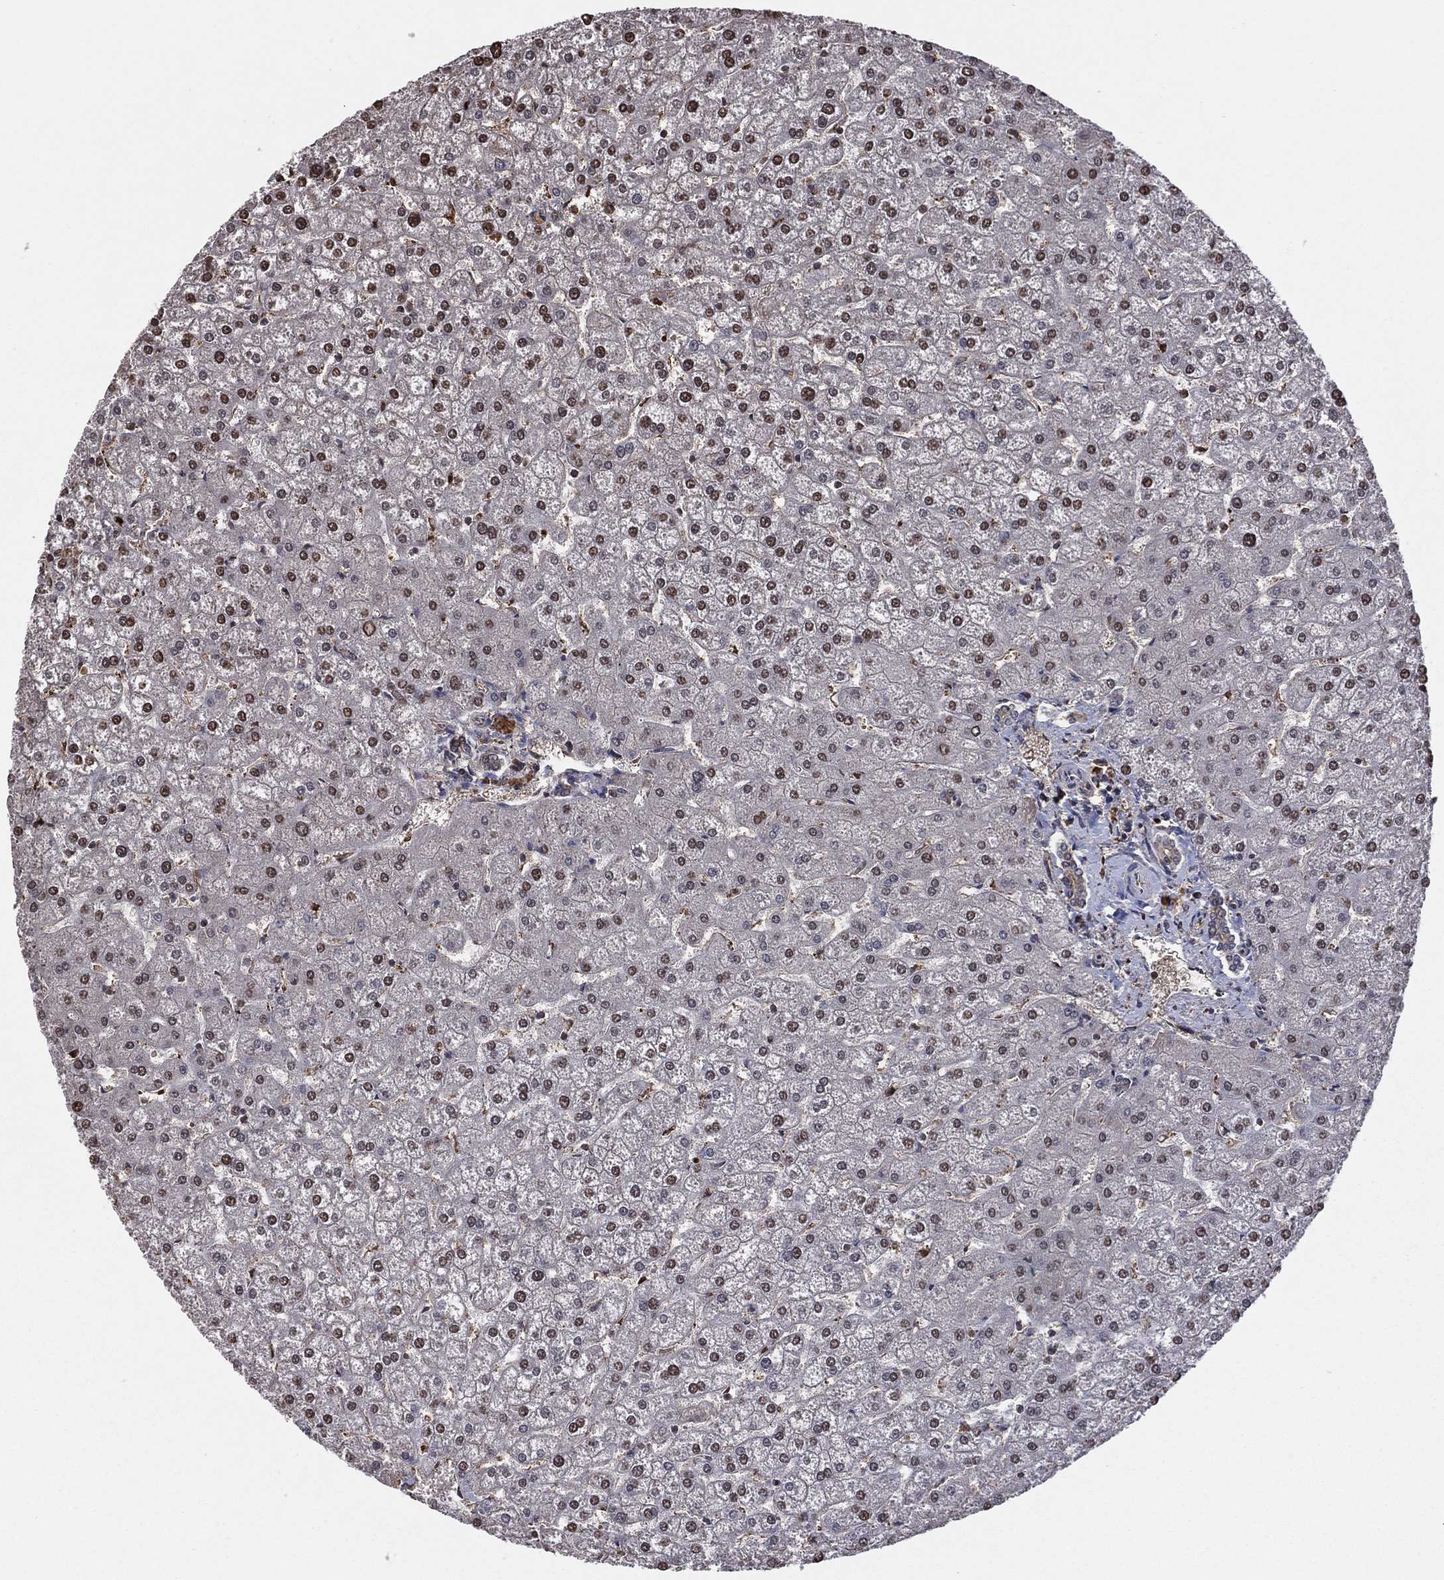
{"staining": {"intensity": "weak", "quantity": ">75%", "location": "cytoplasmic/membranous"}, "tissue": "liver", "cell_type": "Cholangiocytes", "image_type": "normal", "snomed": [{"axis": "morphology", "description": "Normal tissue, NOS"}, {"axis": "topography", "description": "Liver"}], "caption": "The immunohistochemical stain shows weak cytoplasmic/membranous positivity in cholangiocytes of unremarkable liver. (Brightfield microscopy of DAB IHC at high magnification).", "gene": "GAPDH", "patient": {"sex": "female", "age": 32}}